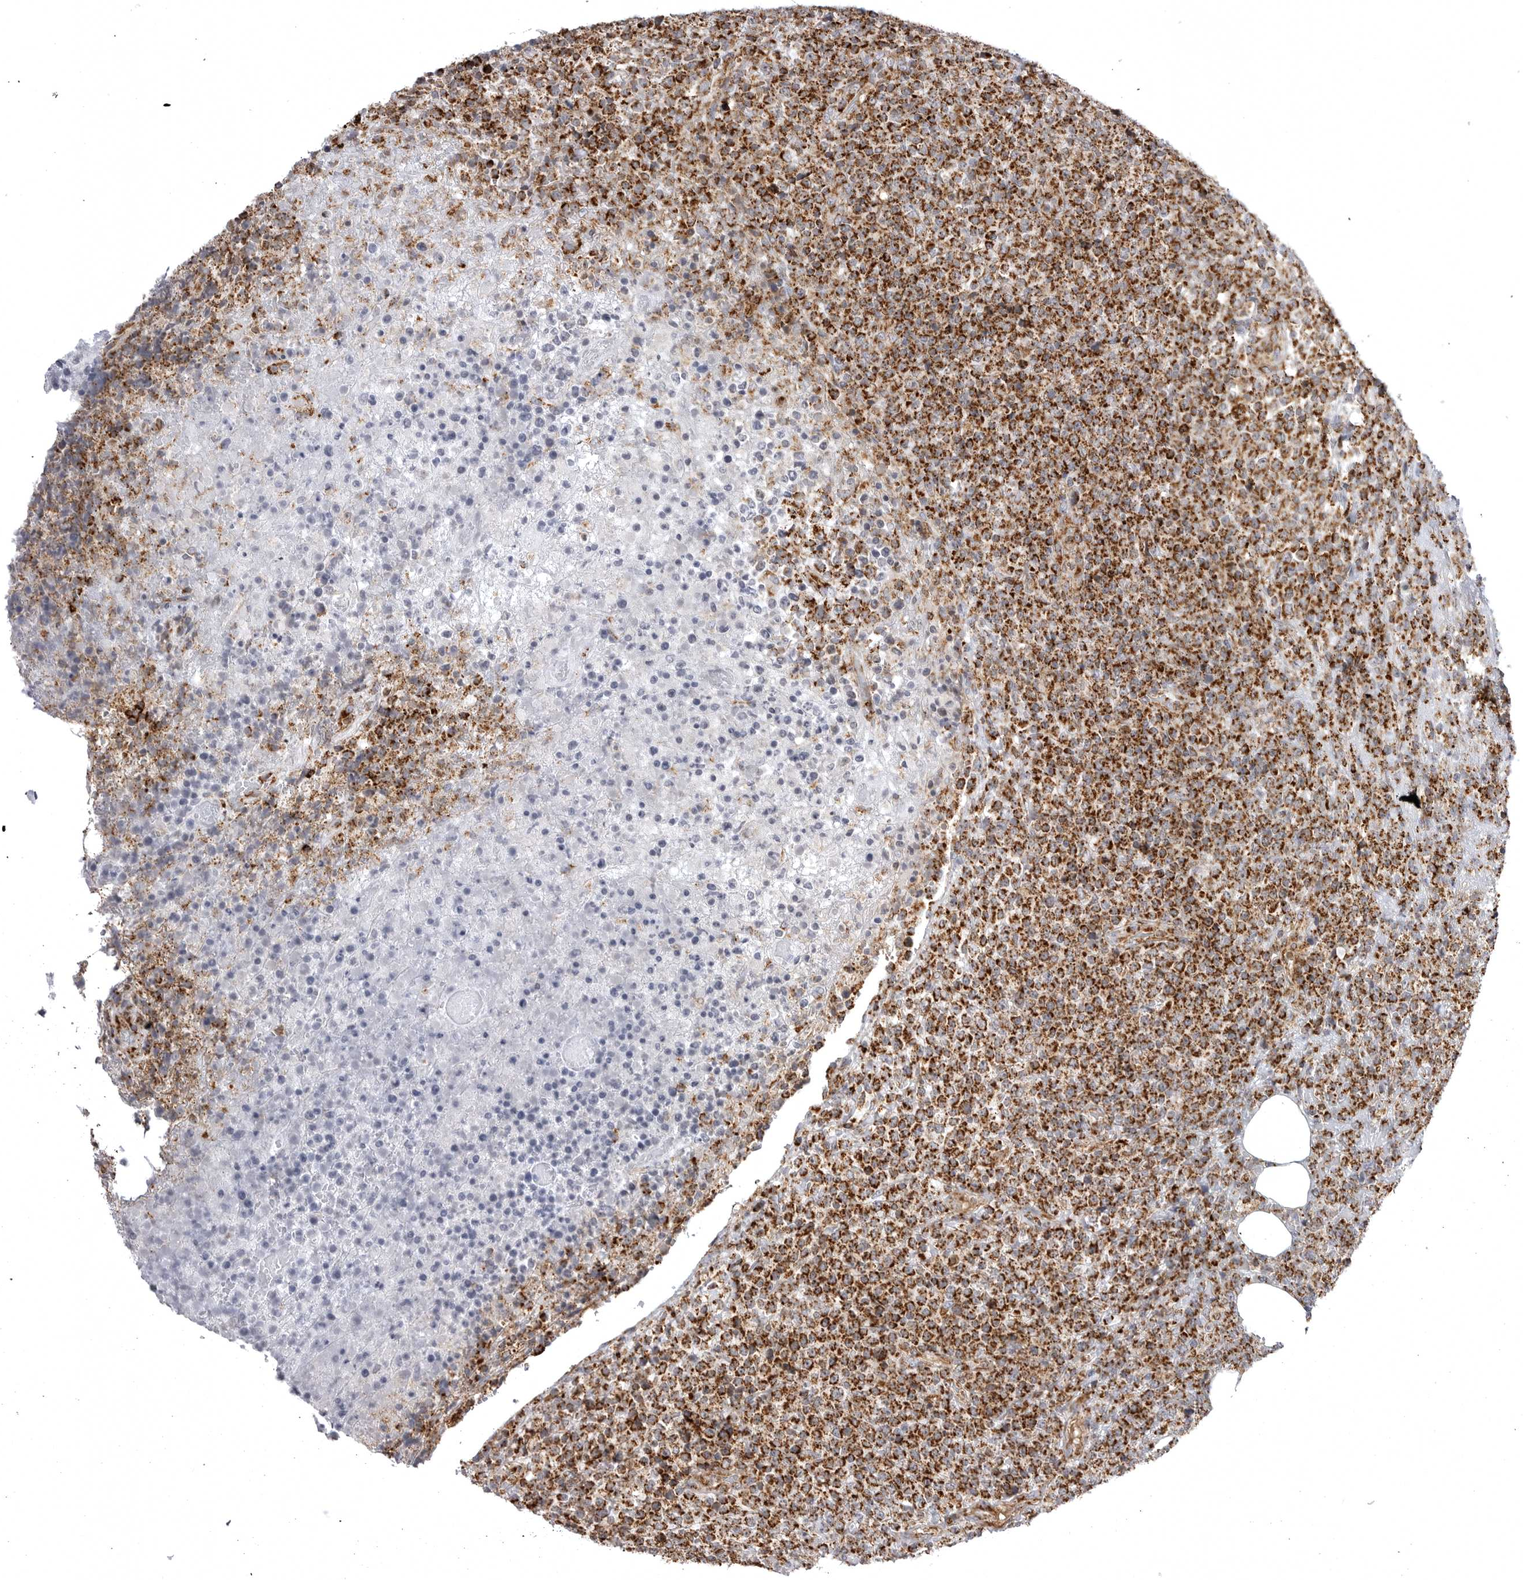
{"staining": {"intensity": "strong", "quantity": ">75%", "location": "cytoplasmic/membranous"}, "tissue": "lymphoma", "cell_type": "Tumor cells", "image_type": "cancer", "snomed": [{"axis": "morphology", "description": "Malignant lymphoma, non-Hodgkin's type, High grade"}, {"axis": "topography", "description": "Lymph node"}], "caption": "DAB immunohistochemical staining of human malignant lymphoma, non-Hodgkin's type (high-grade) exhibits strong cytoplasmic/membranous protein positivity in approximately >75% of tumor cells.", "gene": "TUFM", "patient": {"sex": "male", "age": 13}}